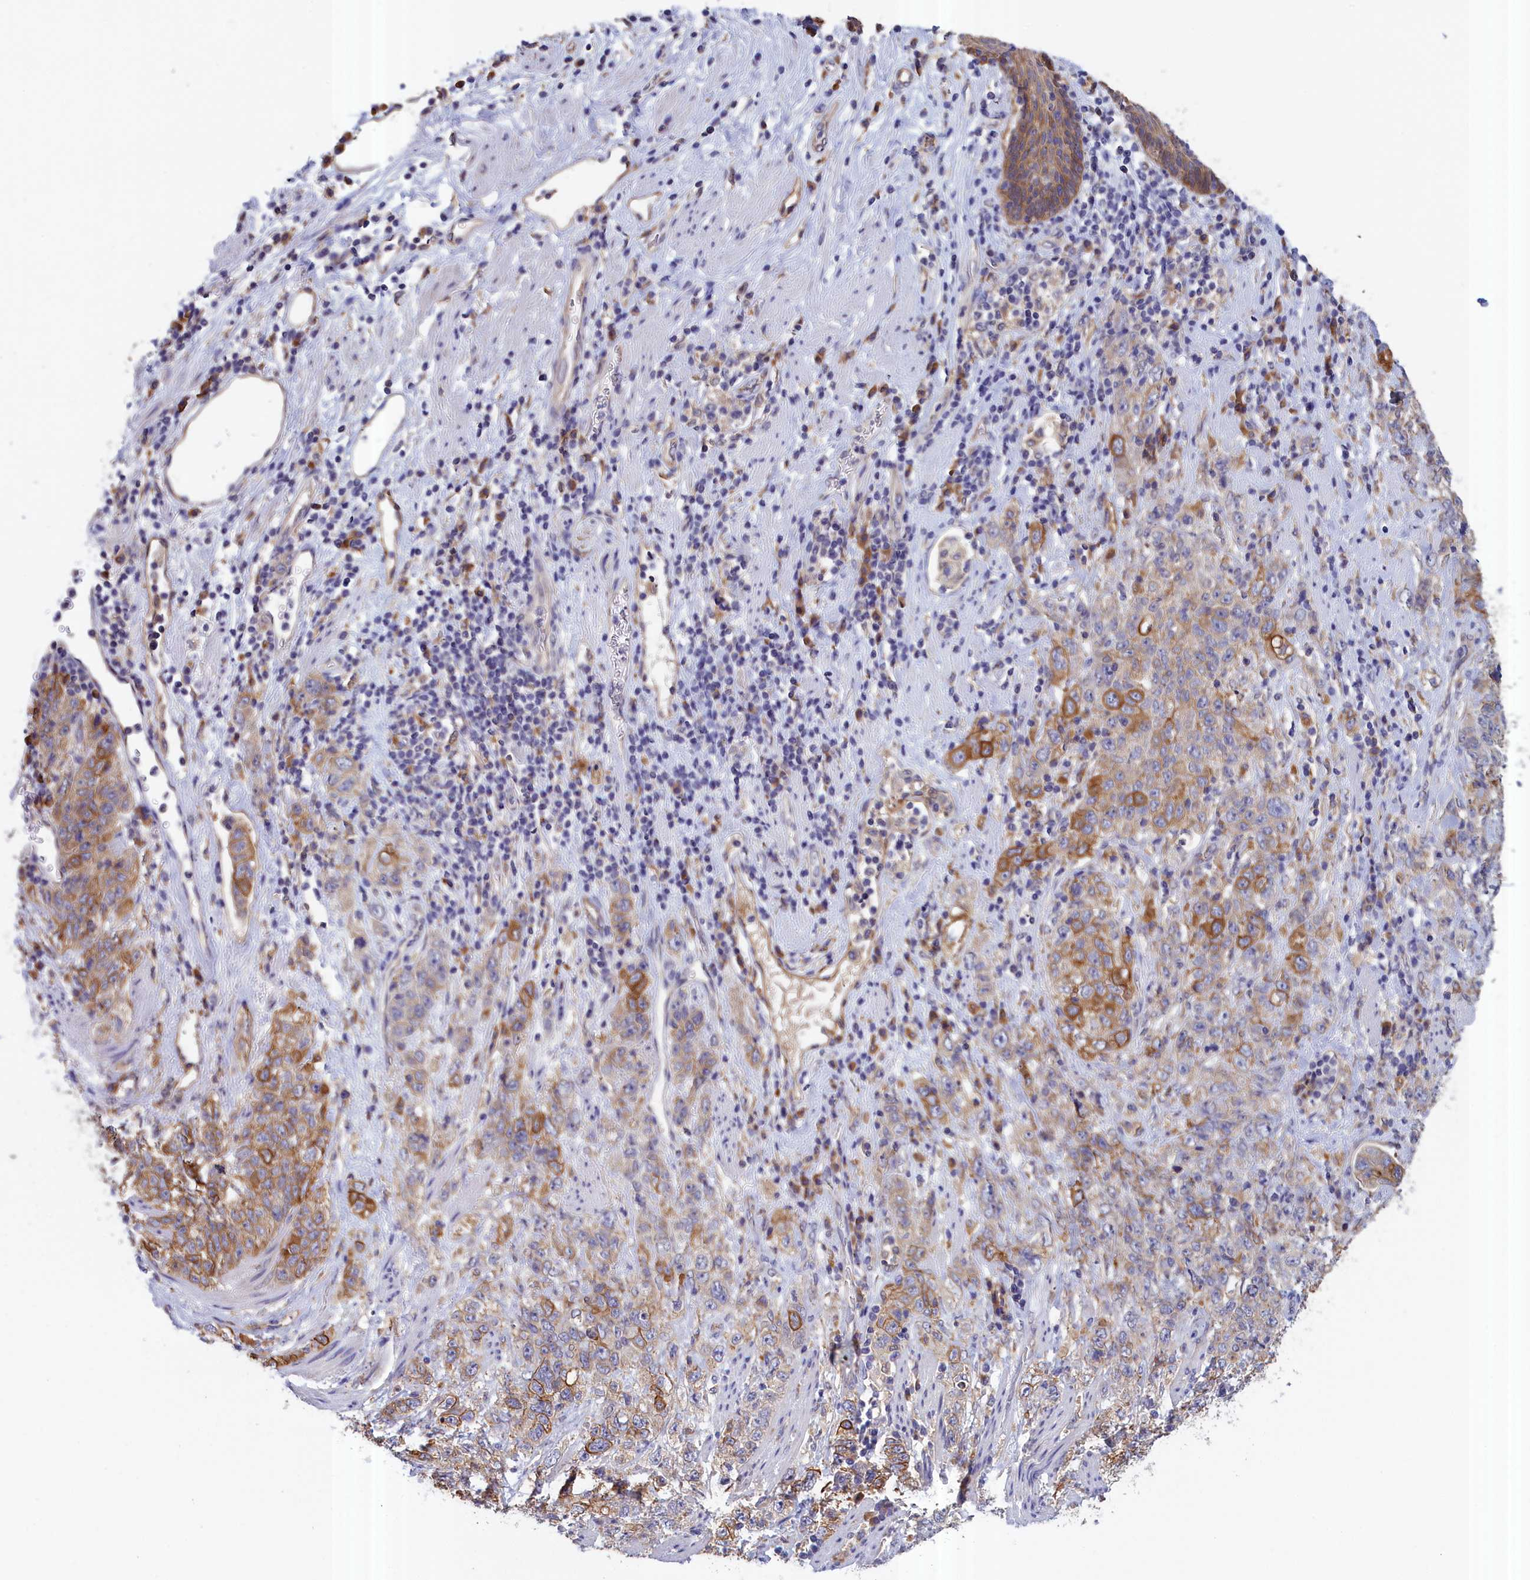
{"staining": {"intensity": "strong", "quantity": "<25%", "location": "cytoplasmic/membranous"}, "tissue": "stomach cancer", "cell_type": "Tumor cells", "image_type": "cancer", "snomed": [{"axis": "morphology", "description": "Adenocarcinoma, NOS"}, {"axis": "topography", "description": "Stomach"}], "caption": "High-power microscopy captured an IHC image of stomach cancer, revealing strong cytoplasmic/membranous expression in about <25% of tumor cells. (brown staining indicates protein expression, while blue staining denotes nuclei).", "gene": "COL19A1", "patient": {"sex": "male", "age": 48}}